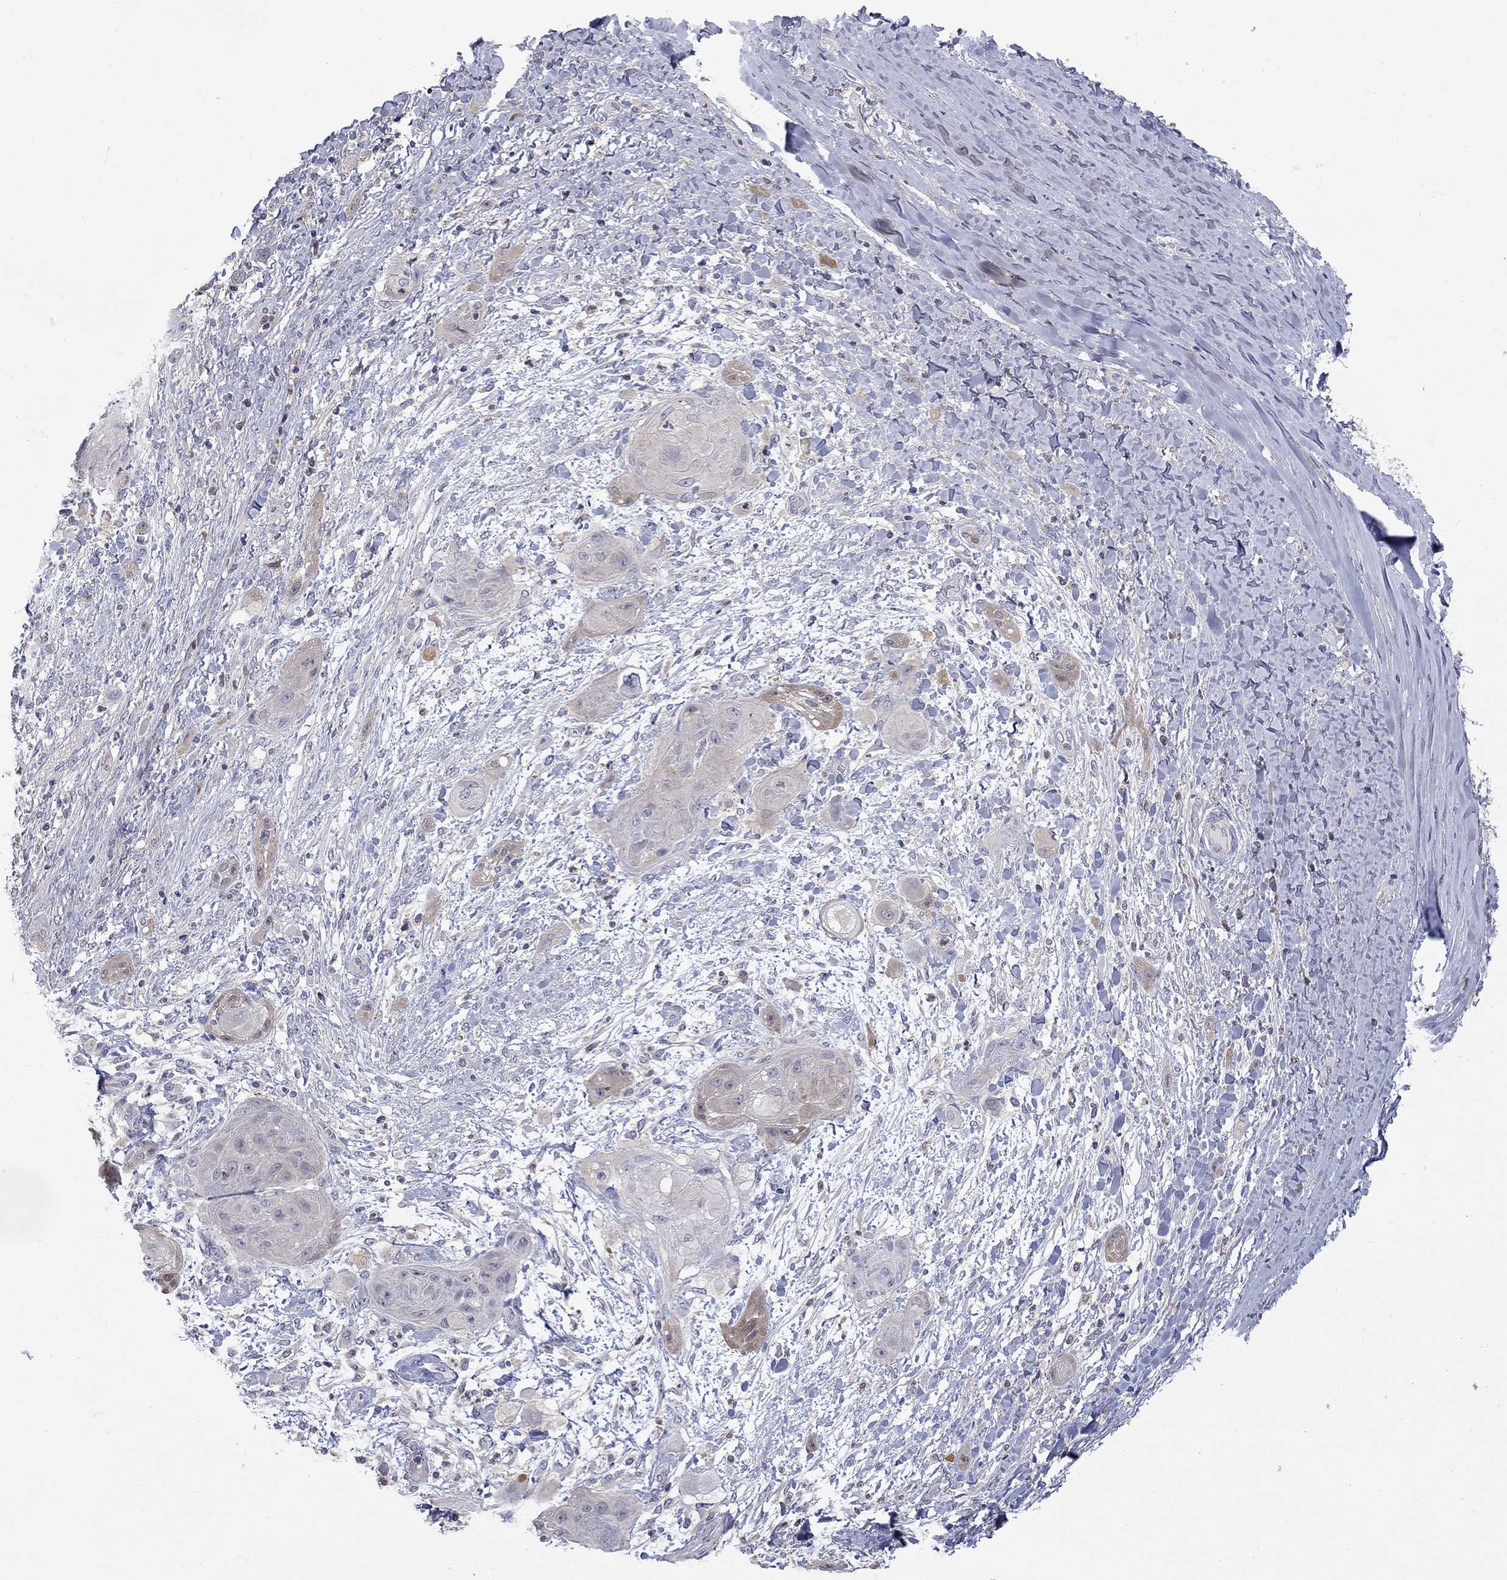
{"staining": {"intensity": "negative", "quantity": "none", "location": "none"}, "tissue": "skin cancer", "cell_type": "Tumor cells", "image_type": "cancer", "snomed": [{"axis": "morphology", "description": "Squamous cell carcinoma, NOS"}, {"axis": "topography", "description": "Skin"}], "caption": "Tumor cells show no significant protein positivity in skin cancer (squamous cell carcinoma).", "gene": "HKDC1", "patient": {"sex": "male", "age": 62}}